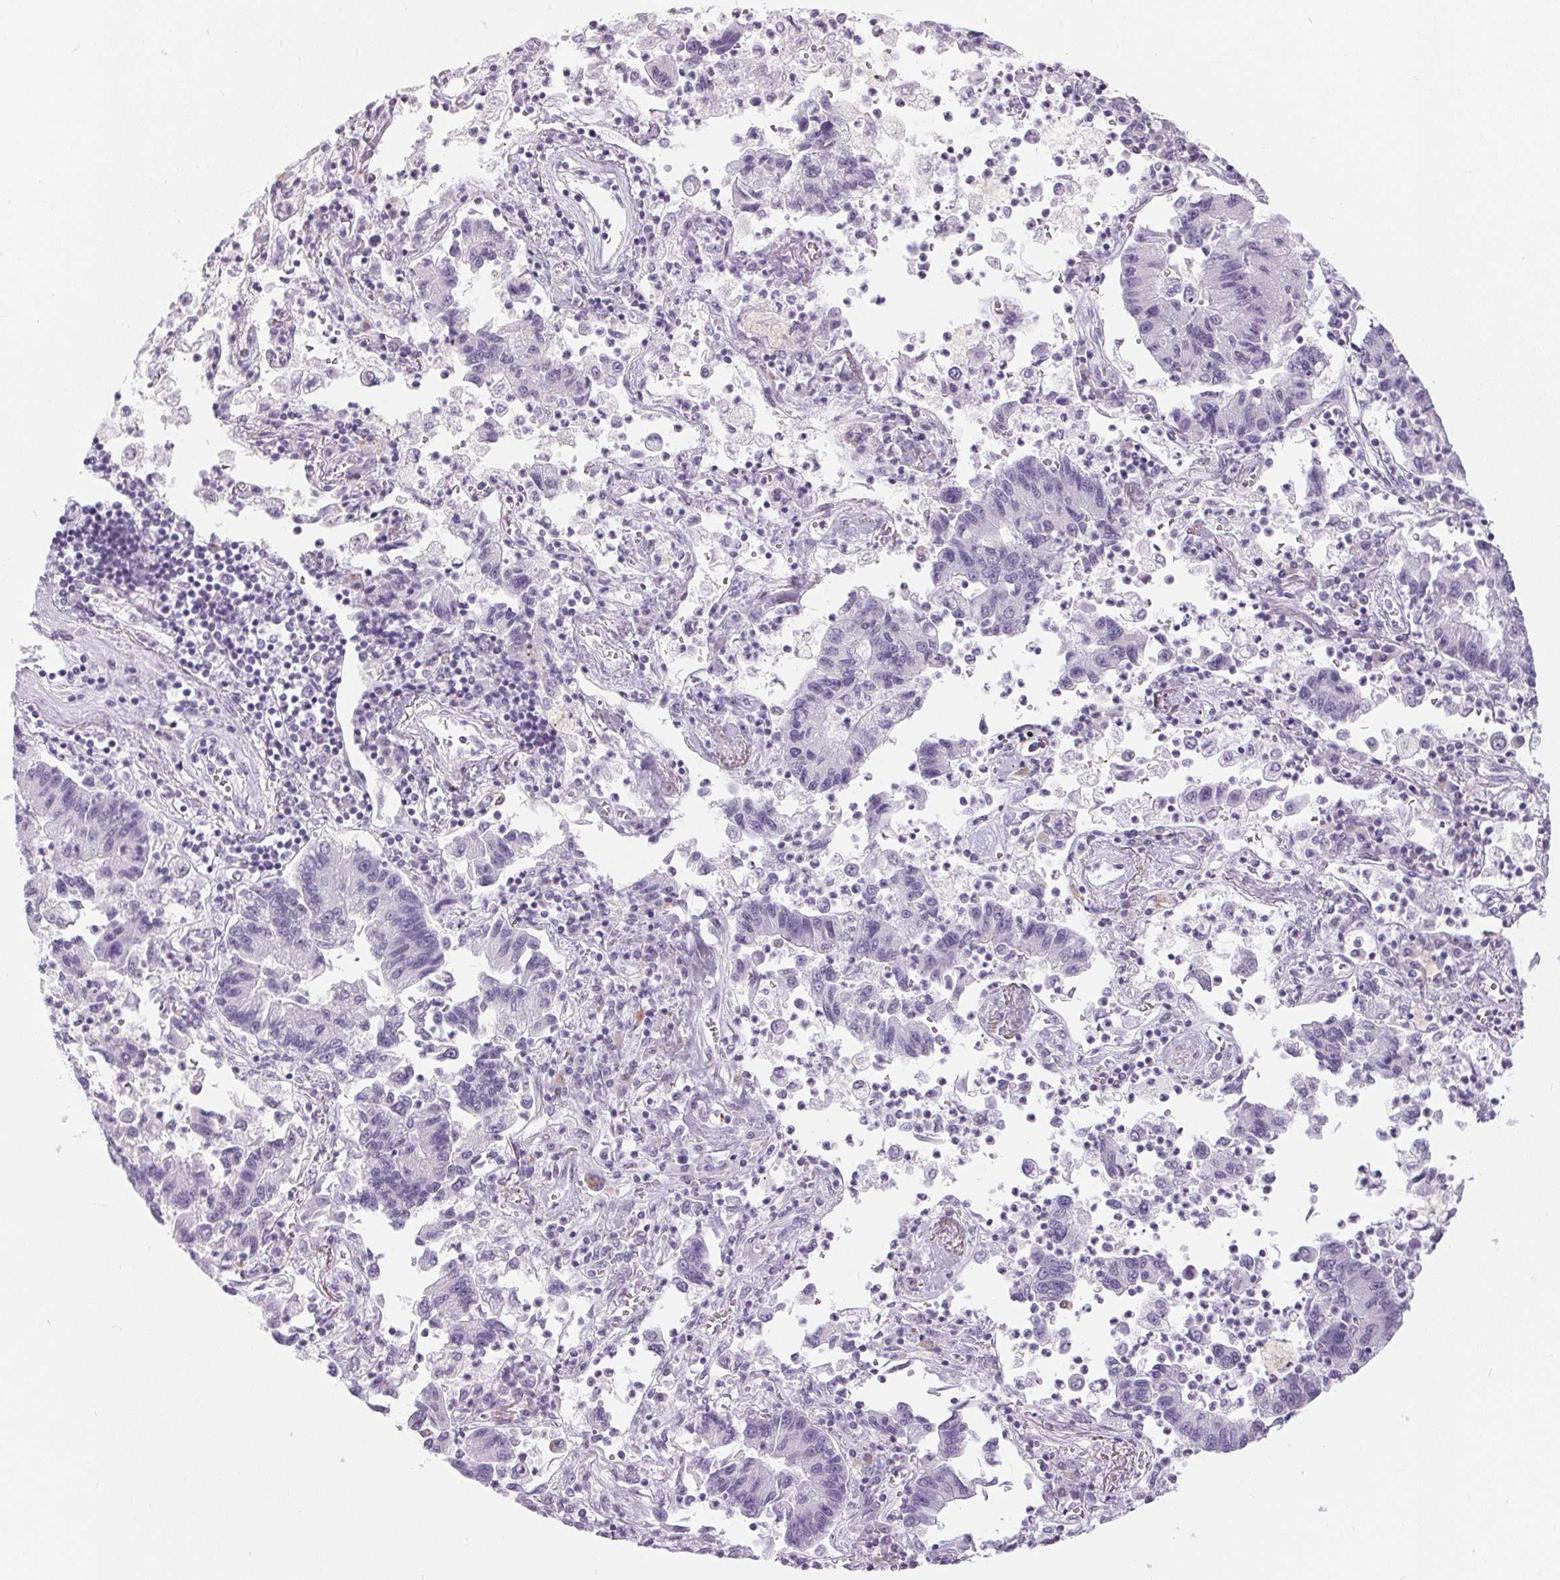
{"staining": {"intensity": "negative", "quantity": "none", "location": "none"}, "tissue": "lung cancer", "cell_type": "Tumor cells", "image_type": "cancer", "snomed": [{"axis": "morphology", "description": "Adenocarcinoma, NOS"}, {"axis": "topography", "description": "Lung"}], "caption": "The IHC image has no significant positivity in tumor cells of lung cancer tissue. Brightfield microscopy of immunohistochemistry (IHC) stained with DAB (brown) and hematoxylin (blue), captured at high magnification.", "gene": "CADPS", "patient": {"sex": "female", "age": 57}}